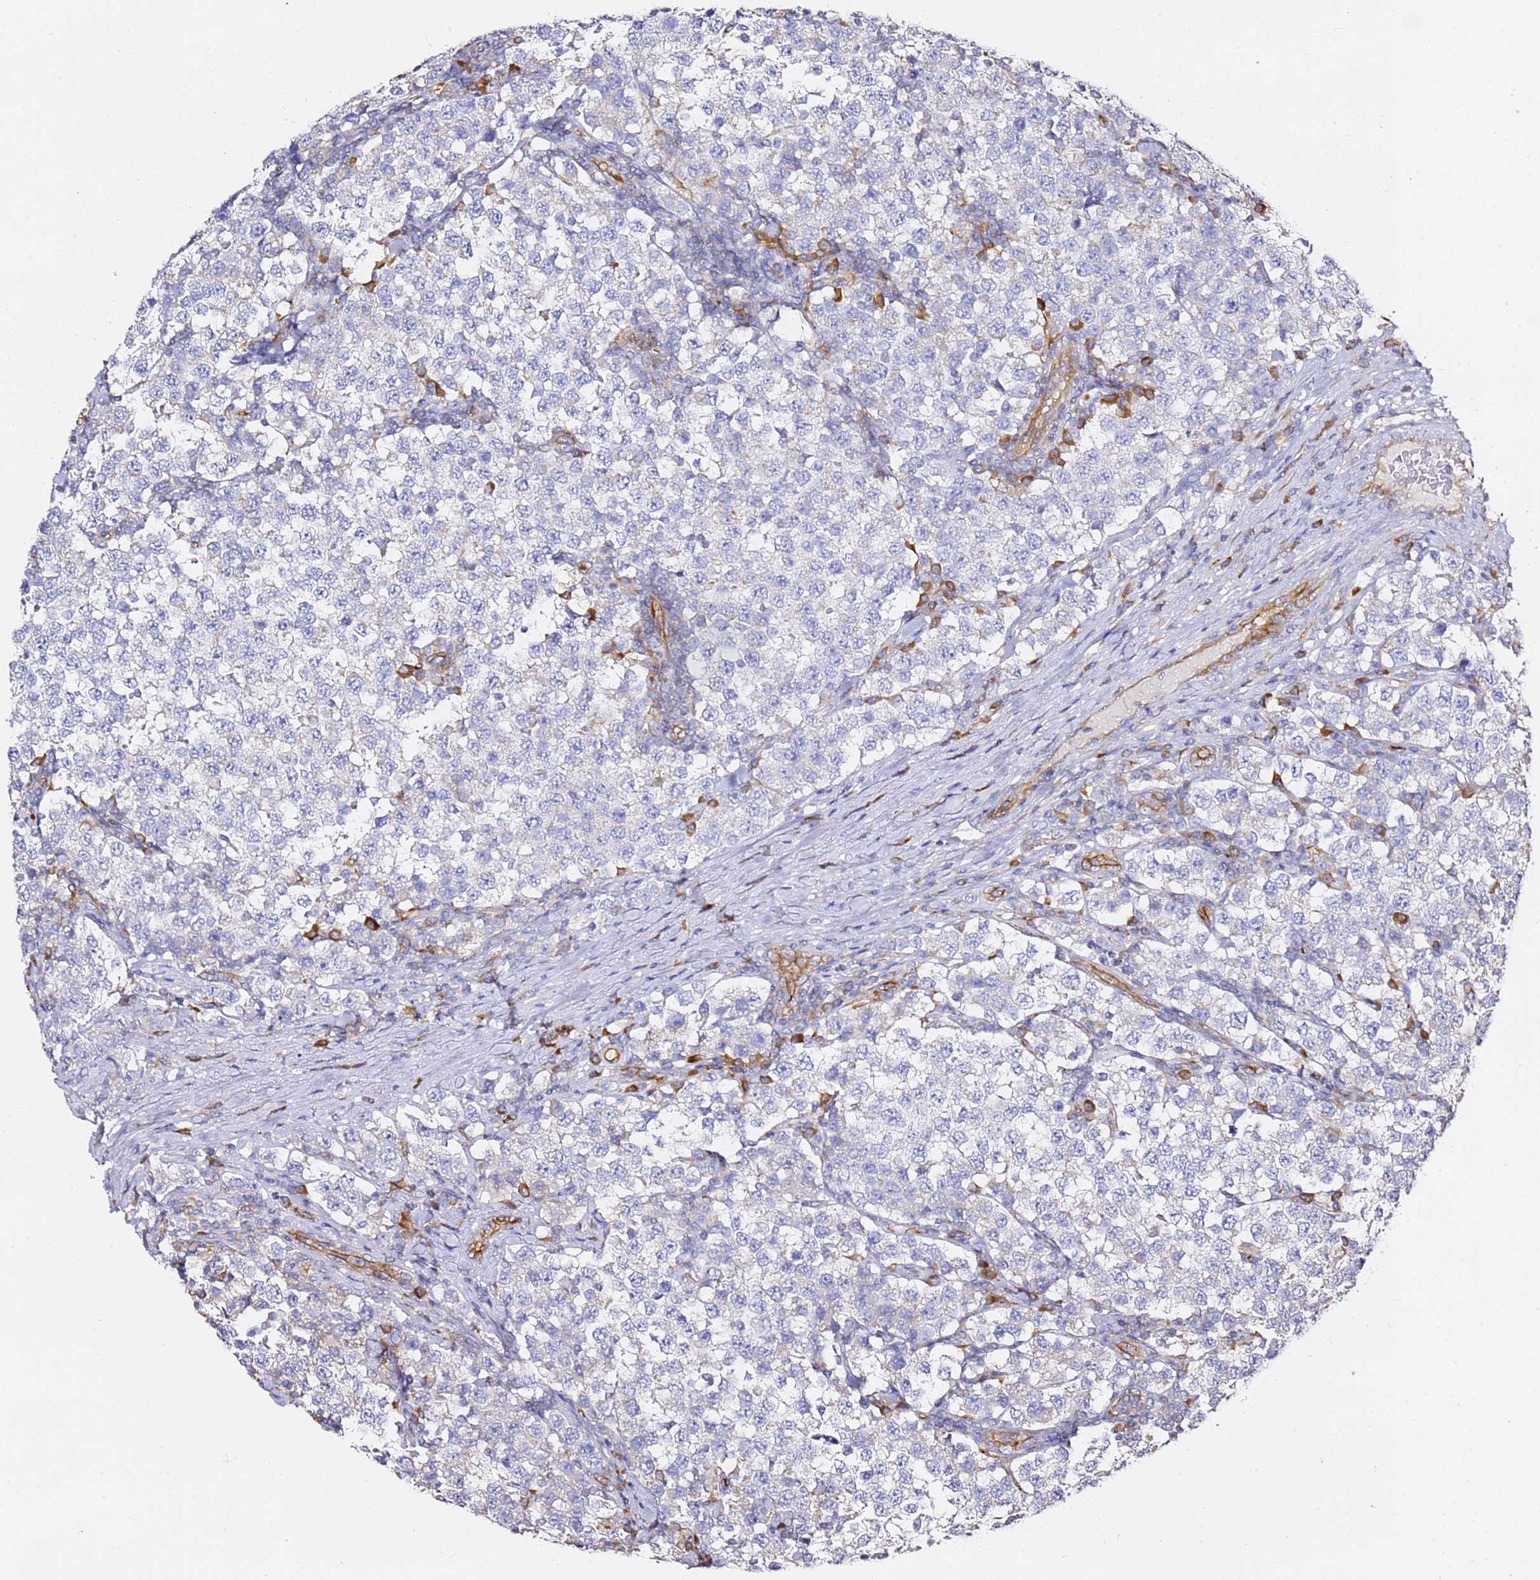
{"staining": {"intensity": "negative", "quantity": "none", "location": "none"}, "tissue": "testis cancer", "cell_type": "Tumor cells", "image_type": "cancer", "snomed": [{"axis": "morphology", "description": "Seminoma, NOS"}, {"axis": "topography", "description": "Testis"}], "caption": "DAB immunohistochemical staining of testis cancer demonstrates no significant expression in tumor cells.", "gene": "KIF7", "patient": {"sex": "male", "age": 34}}